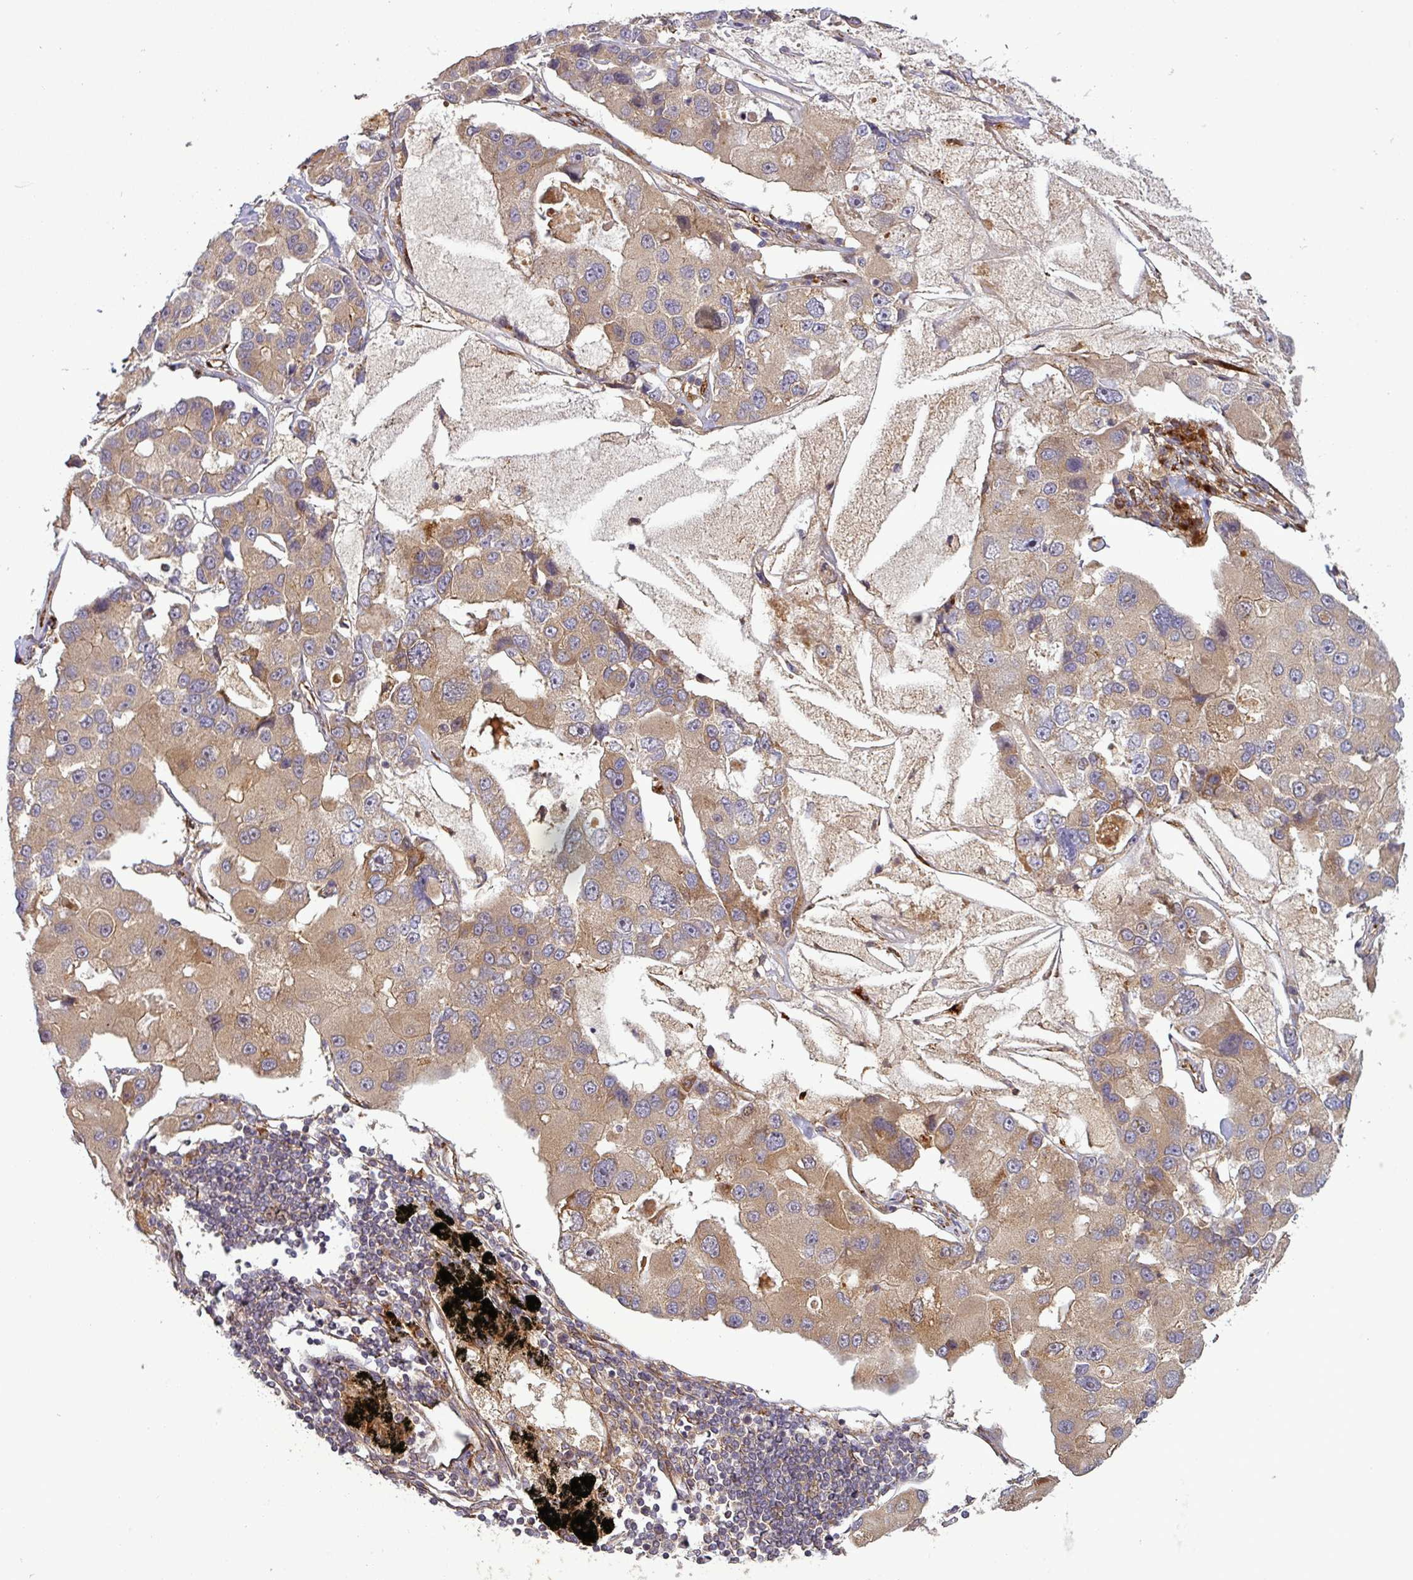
{"staining": {"intensity": "moderate", "quantity": "25%-75%", "location": "cytoplasmic/membranous"}, "tissue": "lung cancer", "cell_type": "Tumor cells", "image_type": "cancer", "snomed": [{"axis": "morphology", "description": "Adenocarcinoma, NOS"}, {"axis": "topography", "description": "Lung"}], "caption": "Protein staining displays moderate cytoplasmic/membranous staining in about 25%-75% of tumor cells in lung cancer.", "gene": "ART1", "patient": {"sex": "female", "age": 54}}